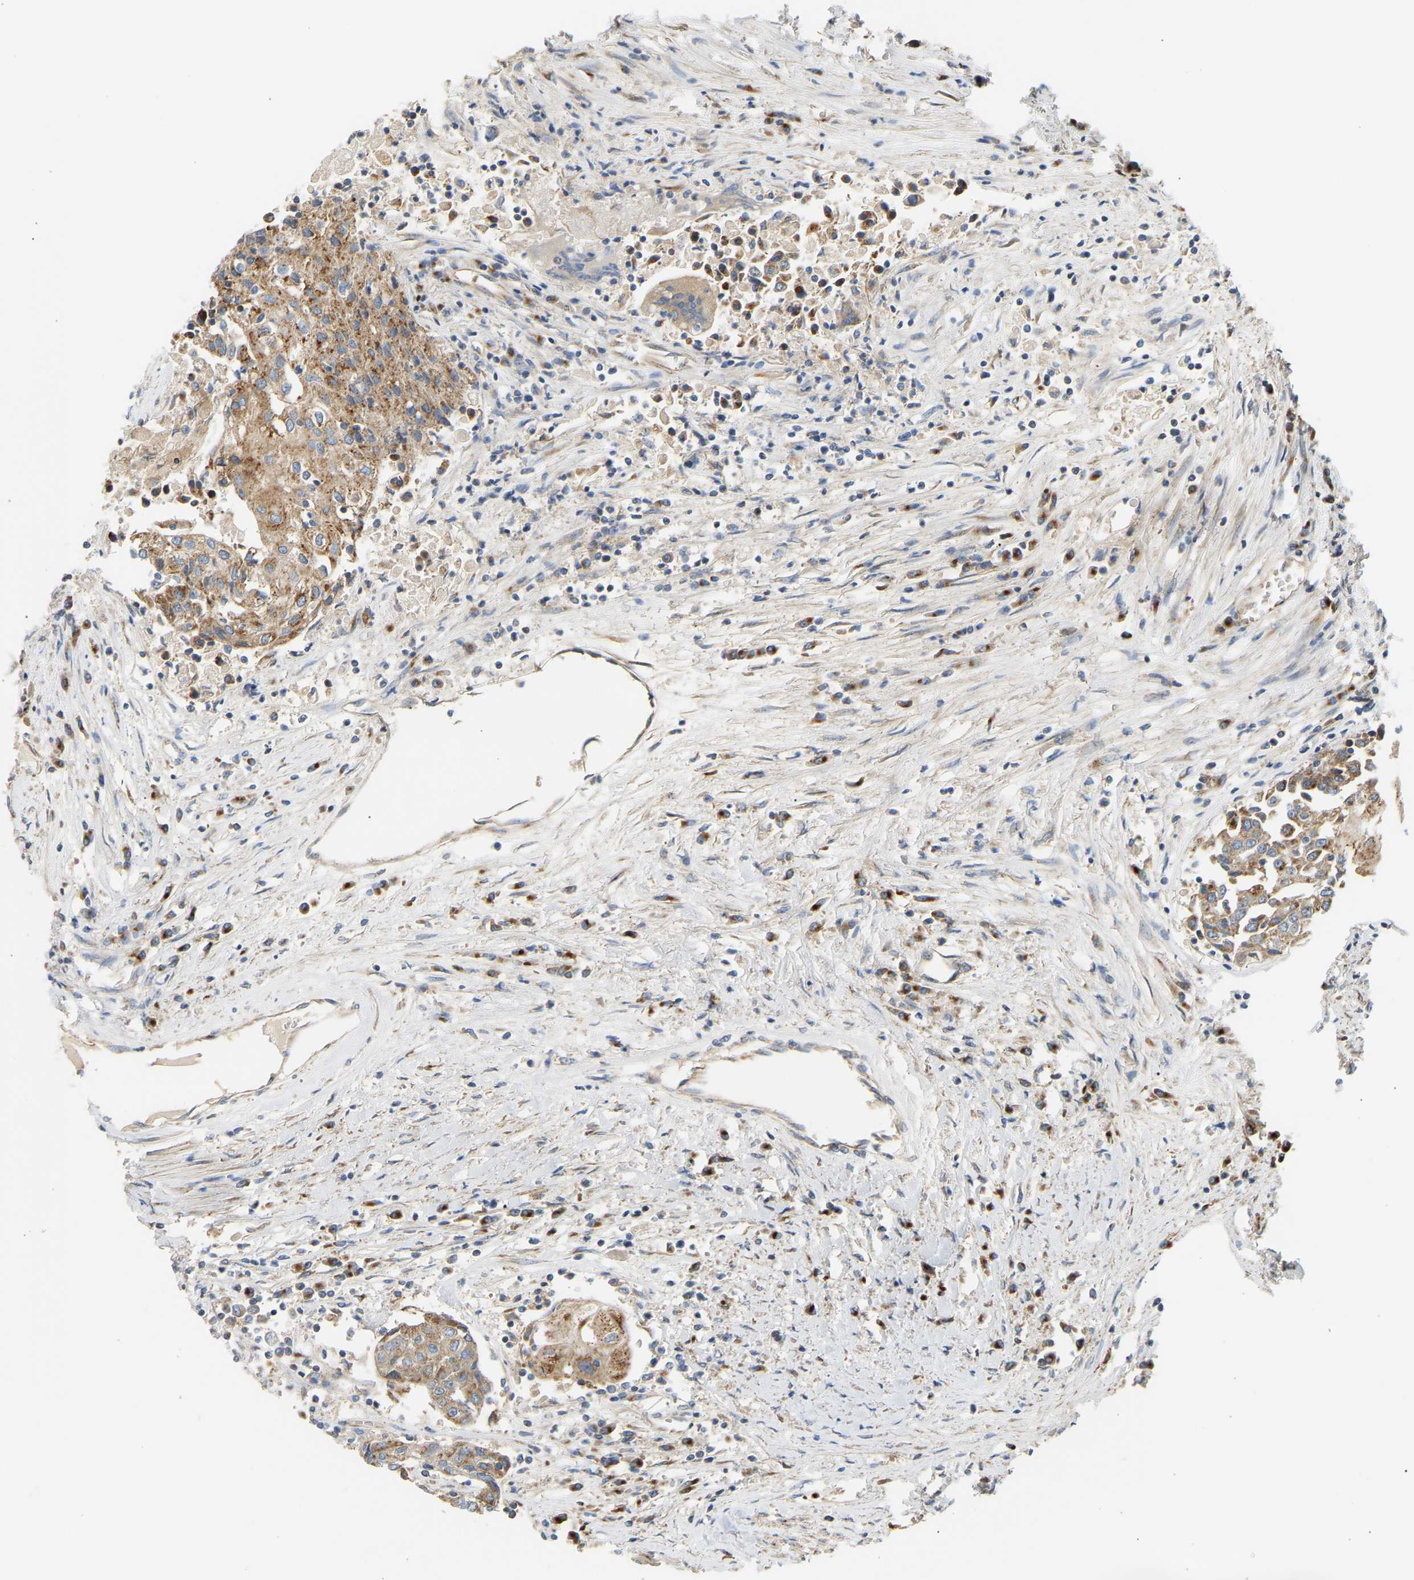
{"staining": {"intensity": "moderate", "quantity": ">75%", "location": "cytoplasmic/membranous"}, "tissue": "urothelial cancer", "cell_type": "Tumor cells", "image_type": "cancer", "snomed": [{"axis": "morphology", "description": "Urothelial carcinoma, High grade"}, {"axis": "topography", "description": "Urinary bladder"}], "caption": "This photomicrograph shows IHC staining of urothelial cancer, with medium moderate cytoplasmic/membranous staining in approximately >75% of tumor cells.", "gene": "YIPF2", "patient": {"sex": "female", "age": 85}}